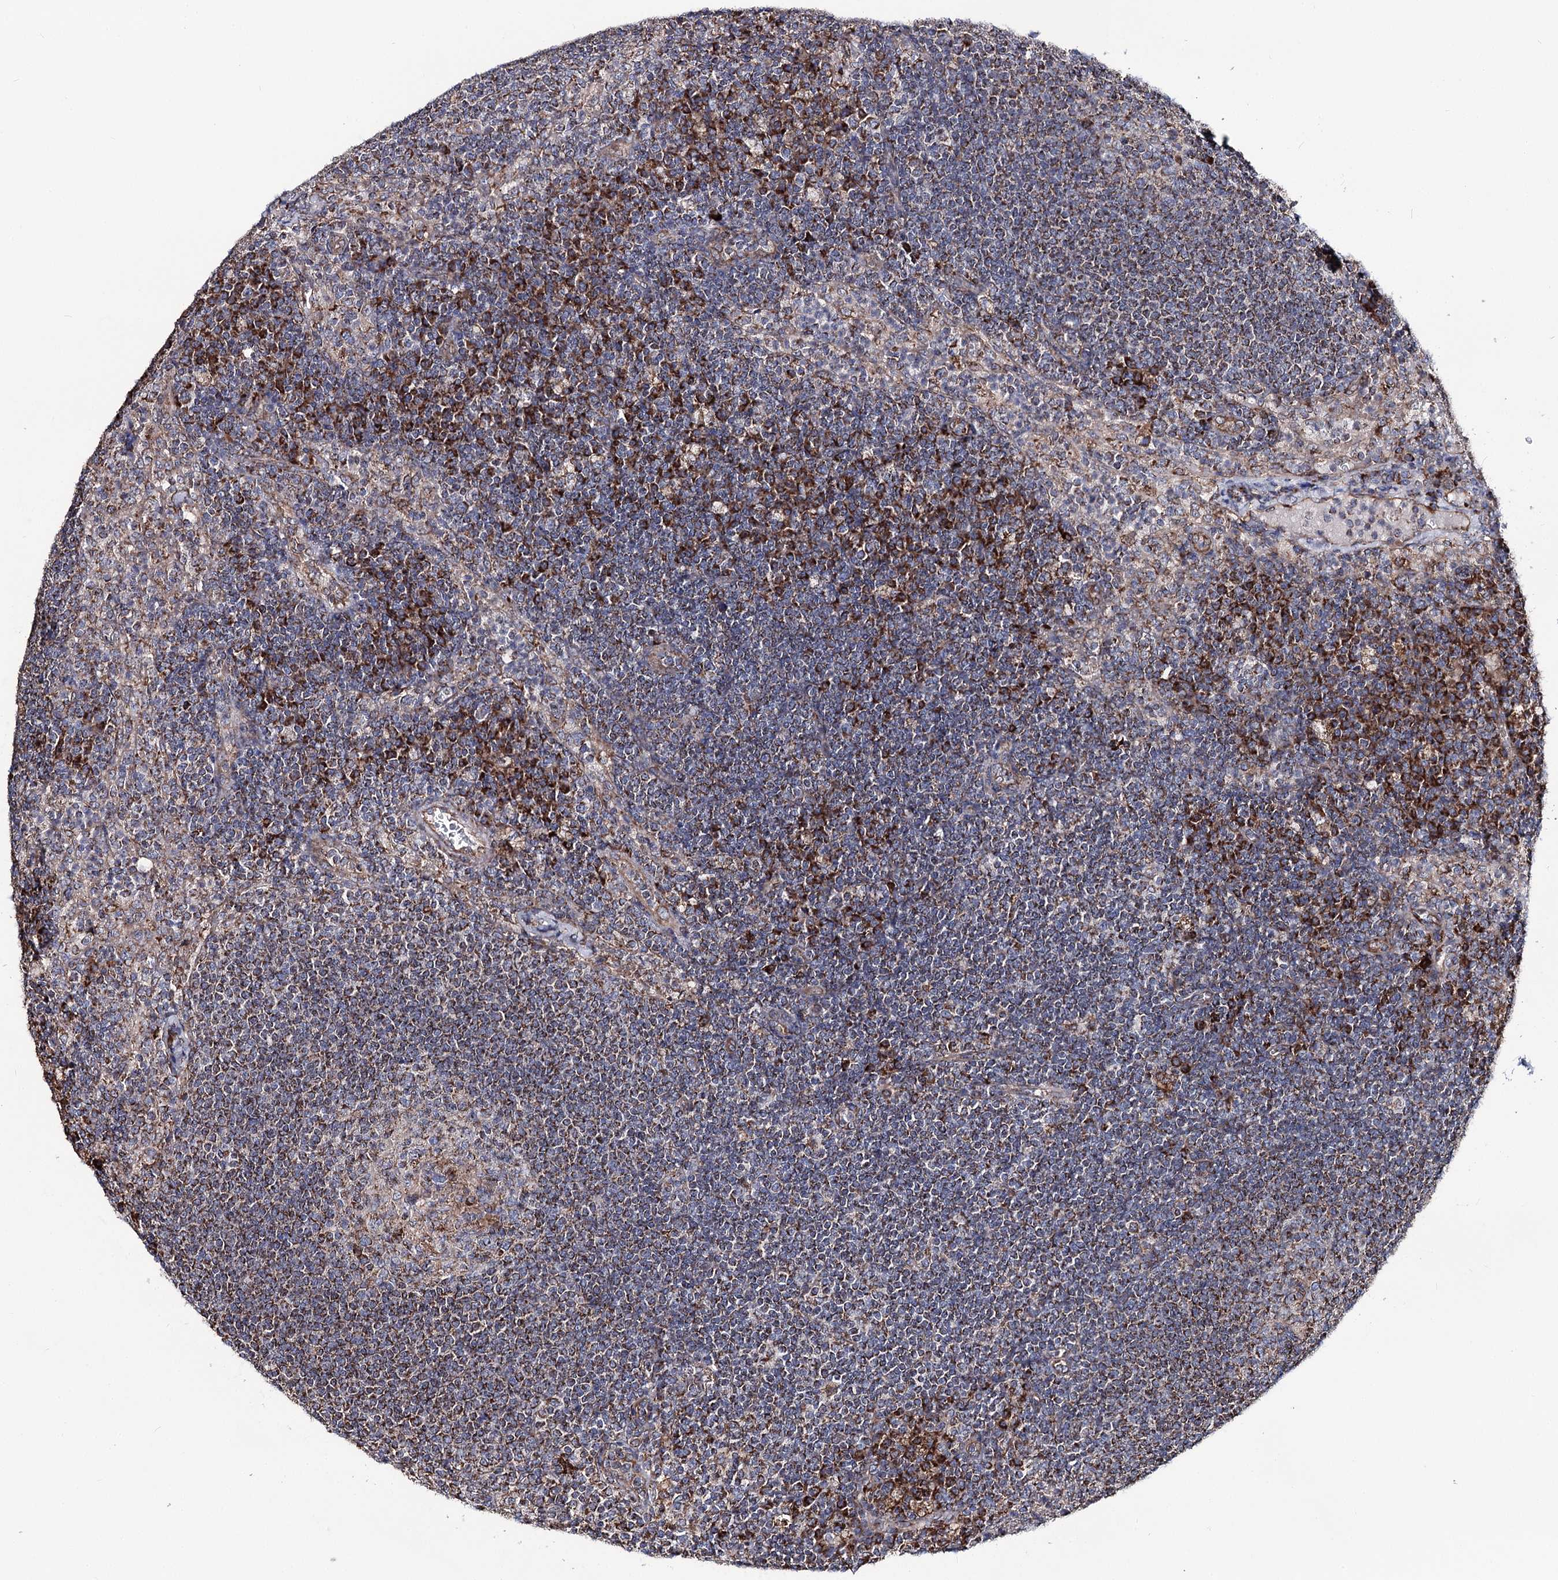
{"staining": {"intensity": "moderate", "quantity": ">75%", "location": "cytoplasmic/membranous"}, "tissue": "lymph node", "cell_type": "Germinal center cells", "image_type": "normal", "snomed": [{"axis": "morphology", "description": "Normal tissue, NOS"}, {"axis": "topography", "description": "Lymph node"}], "caption": "This micrograph exhibits immunohistochemistry staining of normal human lymph node, with medium moderate cytoplasmic/membranous positivity in approximately >75% of germinal center cells.", "gene": "MSANTD2", "patient": {"sex": "female", "age": 70}}